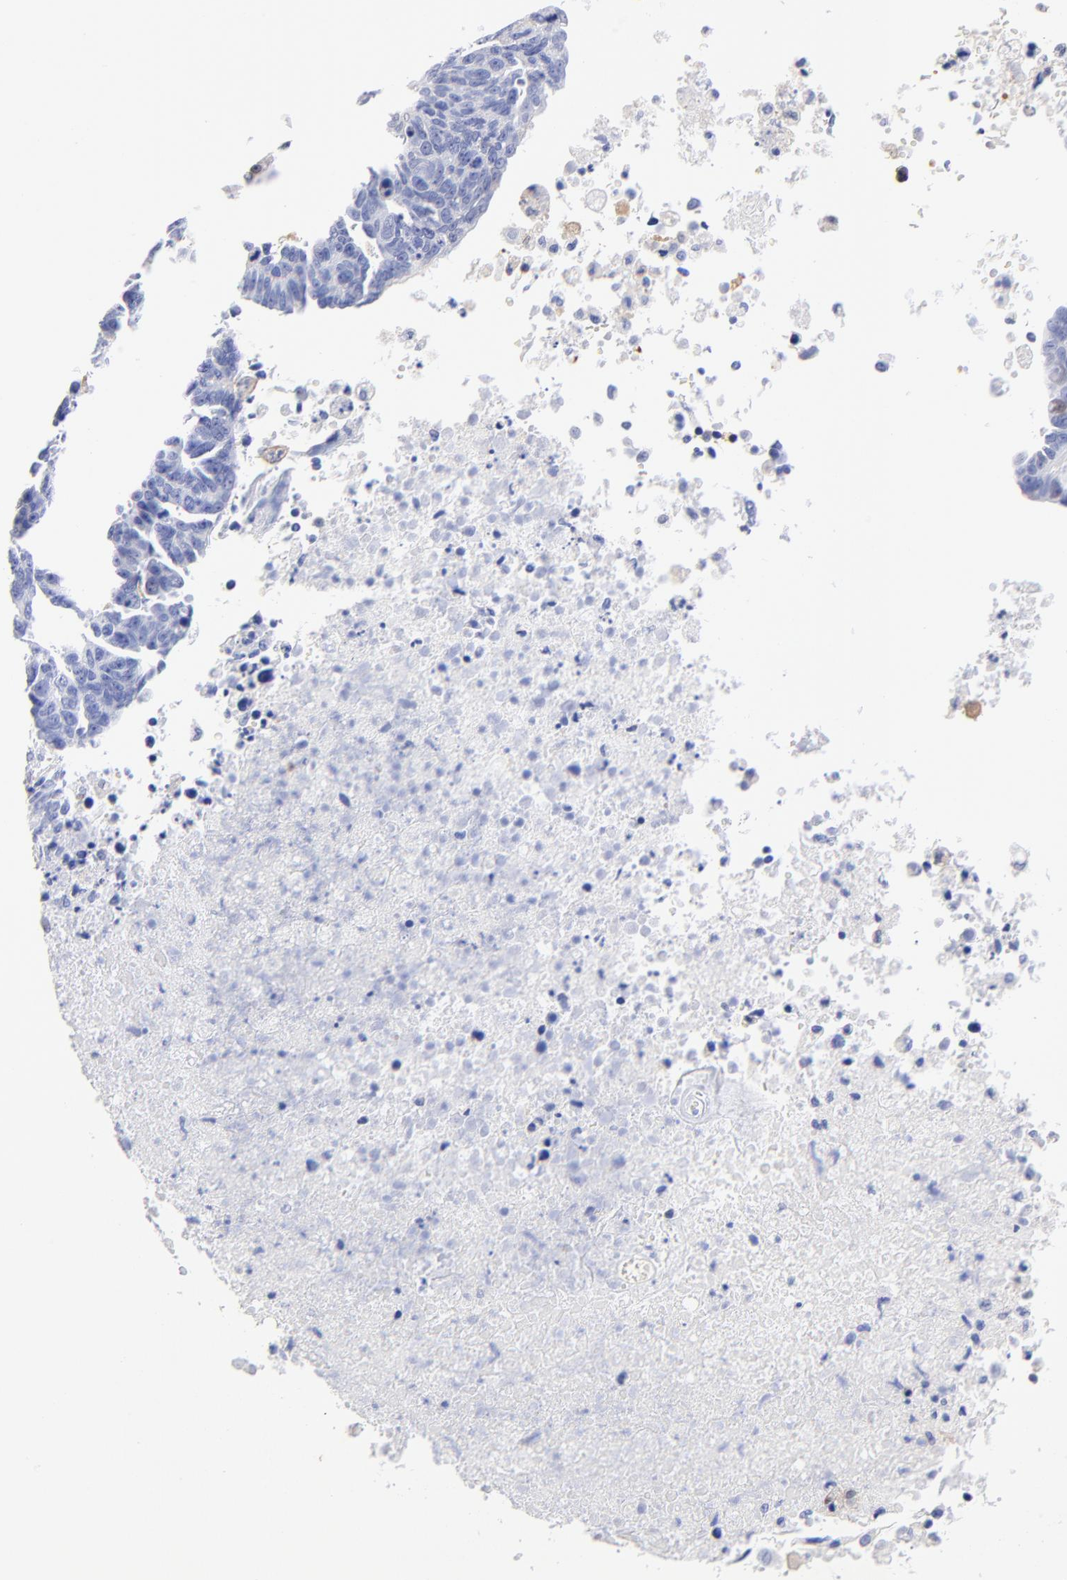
{"staining": {"intensity": "negative", "quantity": "none", "location": "none"}, "tissue": "ovarian cancer", "cell_type": "Tumor cells", "image_type": "cancer", "snomed": [{"axis": "morphology", "description": "Carcinoma, endometroid"}, {"axis": "morphology", "description": "Cystadenocarcinoma, serous, NOS"}, {"axis": "topography", "description": "Ovary"}], "caption": "Immunohistochemistry (IHC) histopathology image of neoplastic tissue: human ovarian serous cystadenocarcinoma stained with DAB demonstrates no significant protein staining in tumor cells.", "gene": "ALDH1A1", "patient": {"sex": "female", "age": 45}}